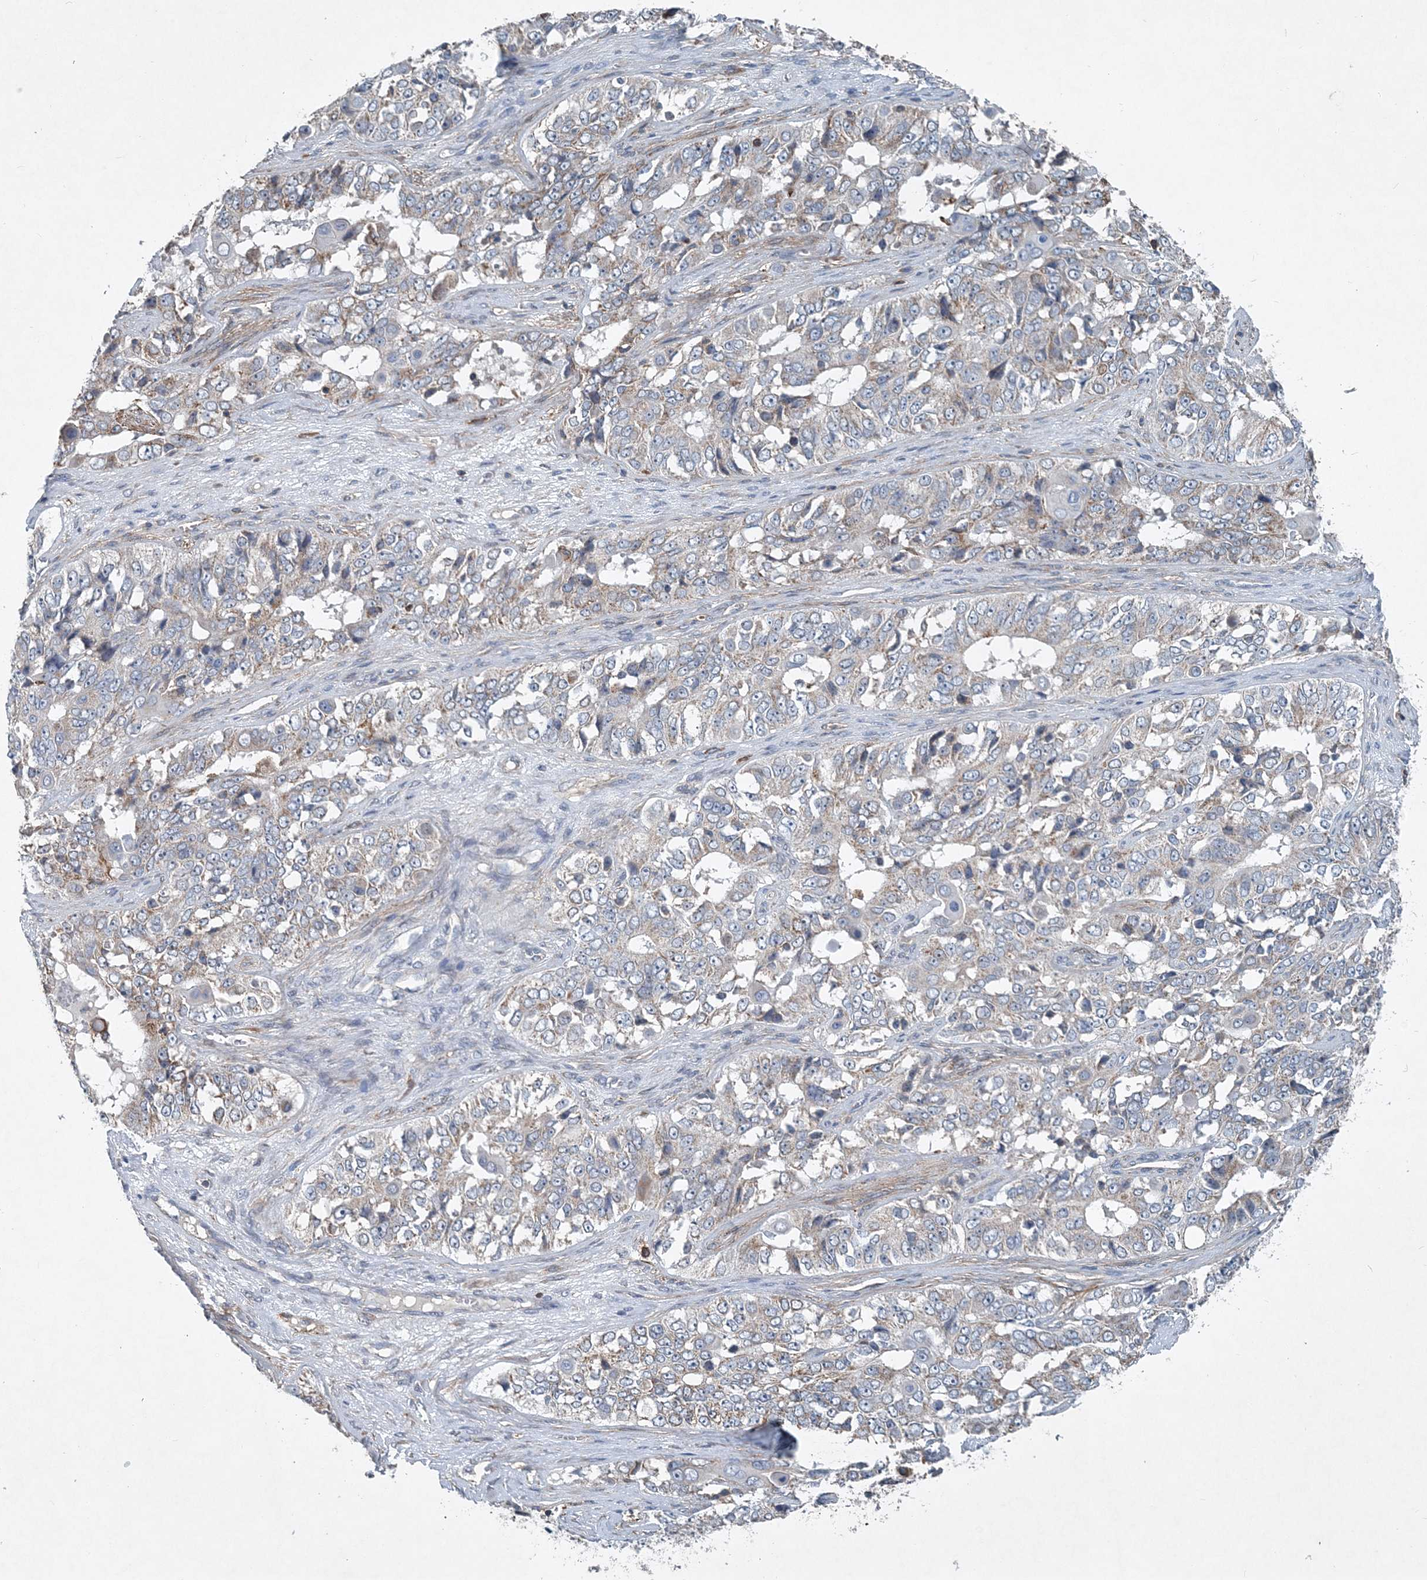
{"staining": {"intensity": "negative", "quantity": "none", "location": "none"}, "tissue": "ovarian cancer", "cell_type": "Tumor cells", "image_type": "cancer", "snomed": [{"axis": "morphology", "description": "Carcinoma, endometroid"}, {"axis": "topography", "description": "Ovary"}], "caption": "This is an immunohistochemistry (IHC) image of human ovarian endometroid carcinoma. There is no staining in tumor cells.", "gene": "DGUOK", "patient": {"sex": "female", "age": 51}}